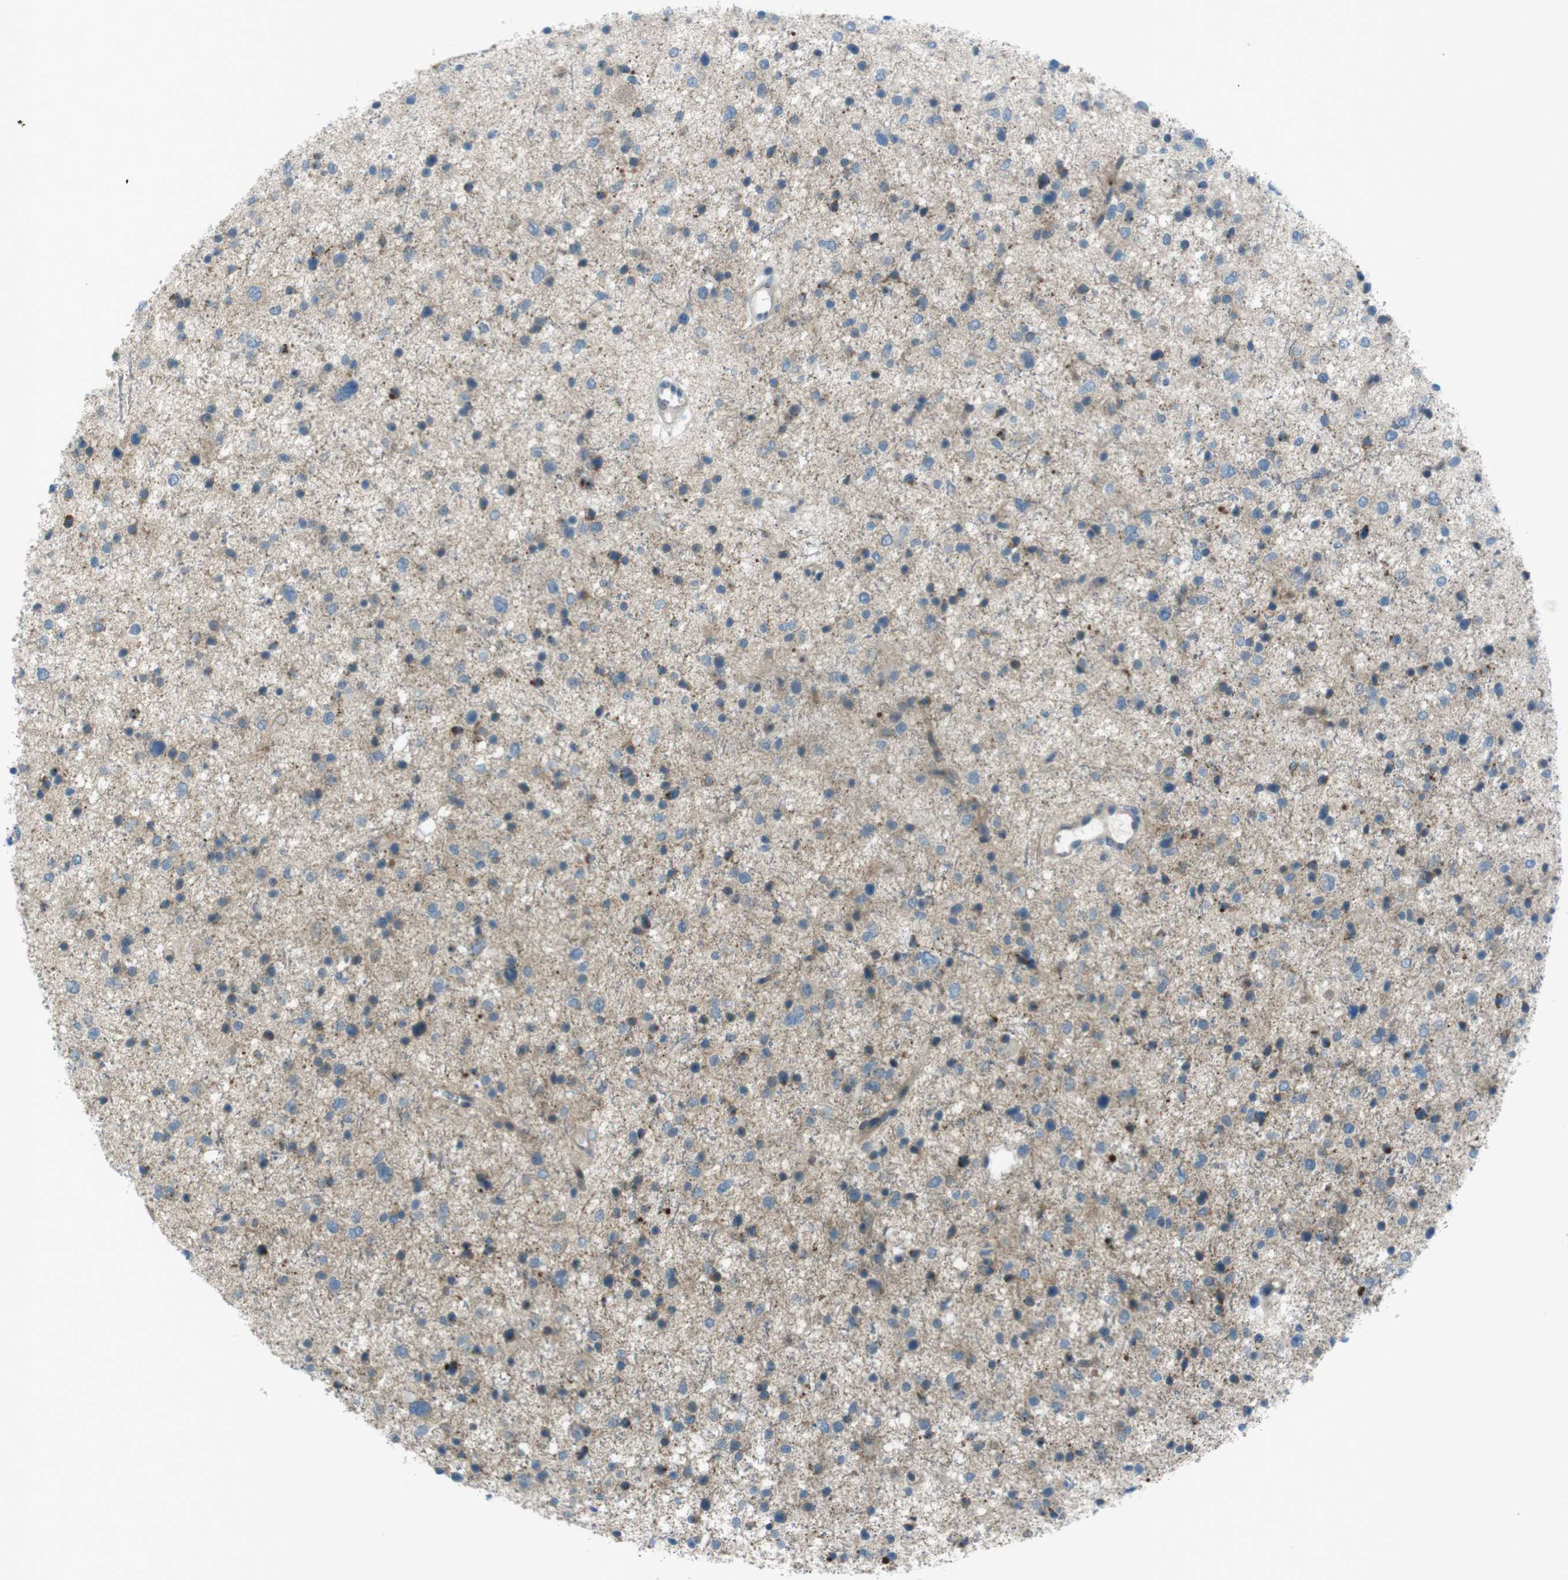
{"staining": {"intensity": "weak", "quantity": "<25%", "location": "cytoplasmic/membranous"}, "tissue": "glioma", "cell_type": "Tumor cells", "image_type": "cancer", "snomed": [{"axis": "morphology", "description": "Glioma, malignant, Low grade"}, {"axis": "topography", "description": "Brain"}], "caption": "A high-resolution histopathology image shows immunohistochemistry (IHC) staining of glioma, which demonstrates no significant expression in tumor cells.", "gene": "ZDHHC20", "patient": {"sex": "female", "age": 37}}